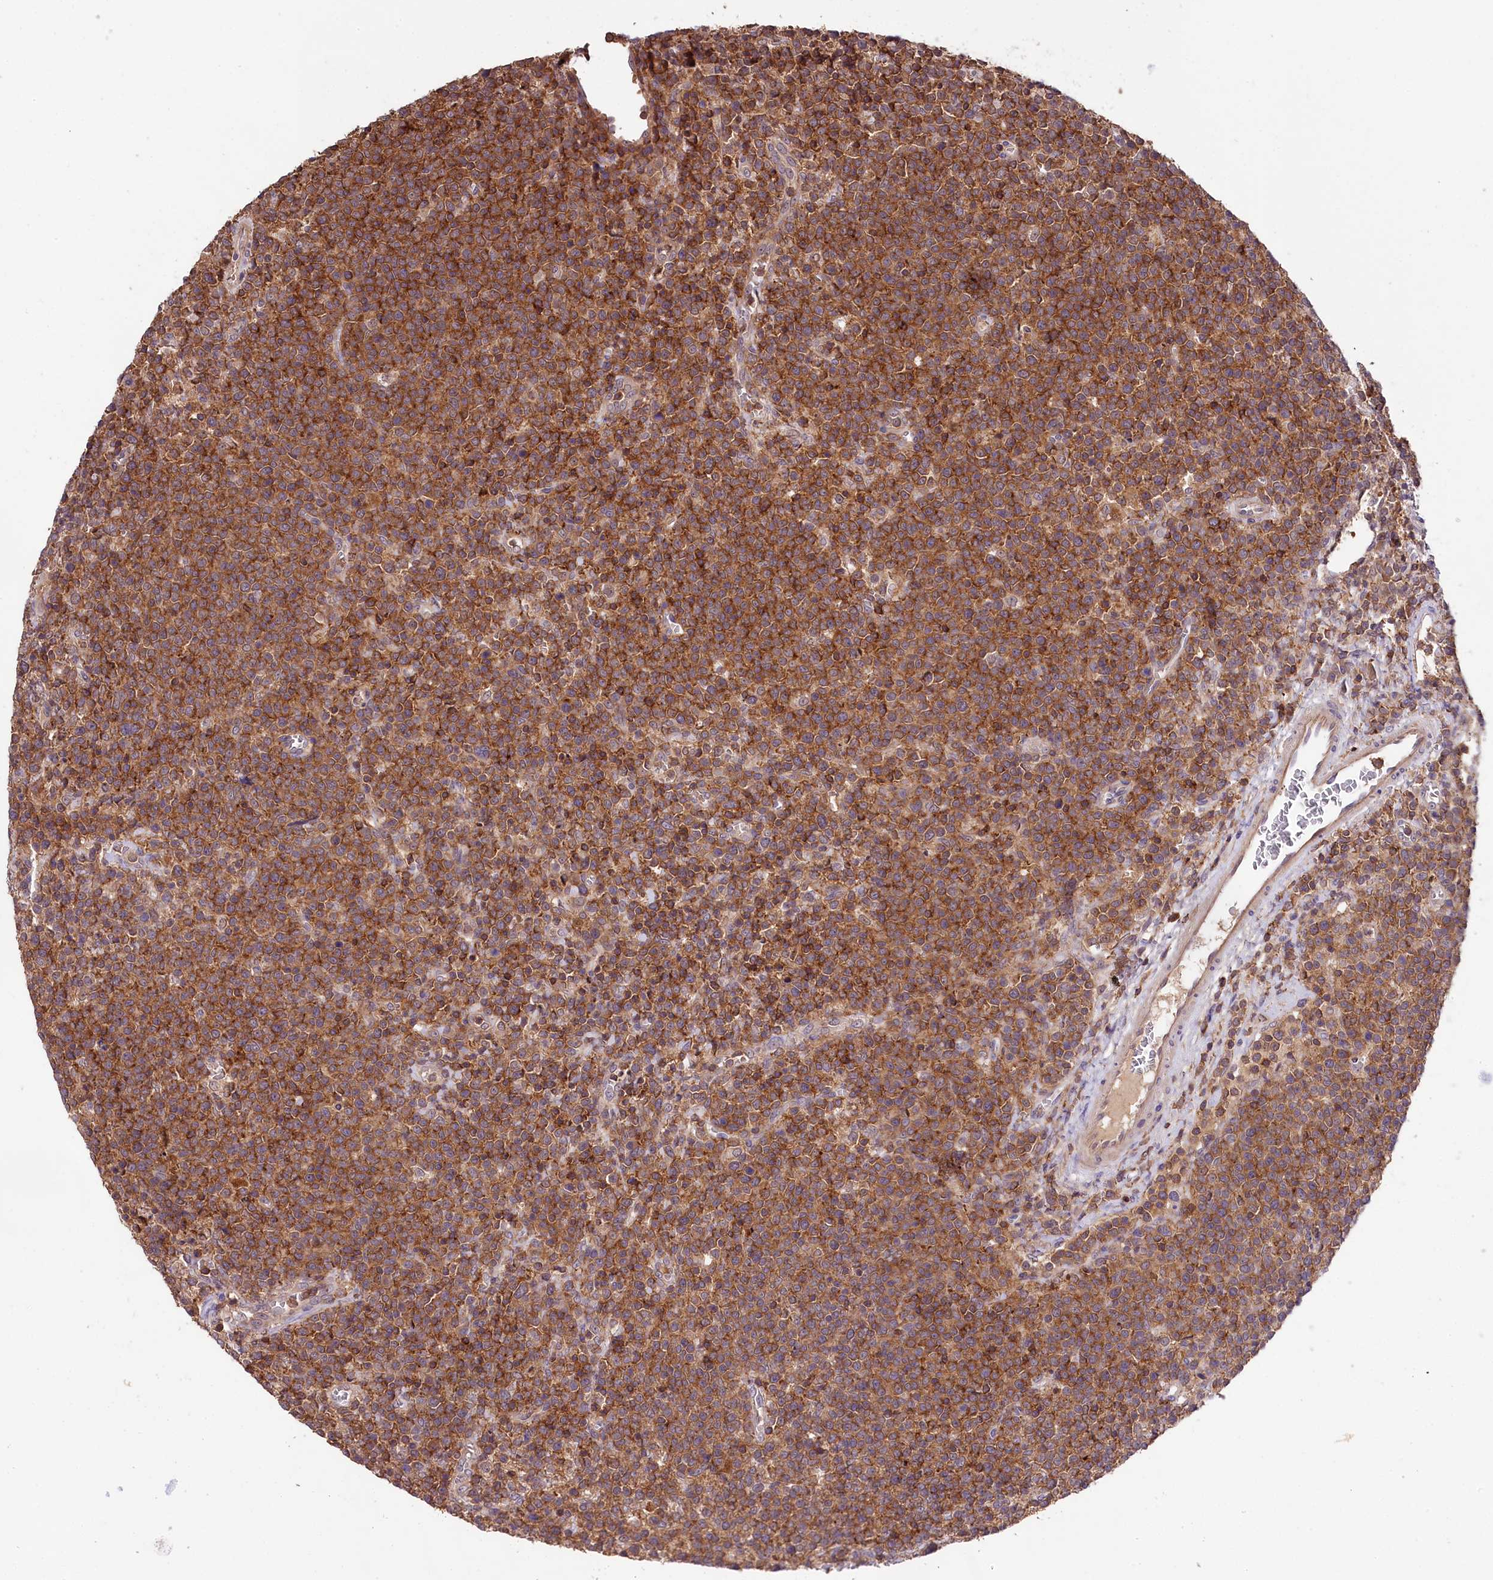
{"staining": {"intensity": "moderate", "quantity": ">75%", "location": "cytoplasmic/membranous"}, "tissue": "lymphoma", "cell_type": "Tumor cells", "image_type": "cancer", "snomed": [{"axis": "morphology", "description": "Malignant lymphoma, non-Hodgkin's type, High grade"}, {"axis": "topography", "description": "Lymph node"}], "caption": "This image shows IHC staining of lymphoma, with medium moderate cytoplasmic/membranous positivity in approximately >75% of tumor cells.", "gene": "SKIDA1", "patient": {"sex": "male", "age": 61}}